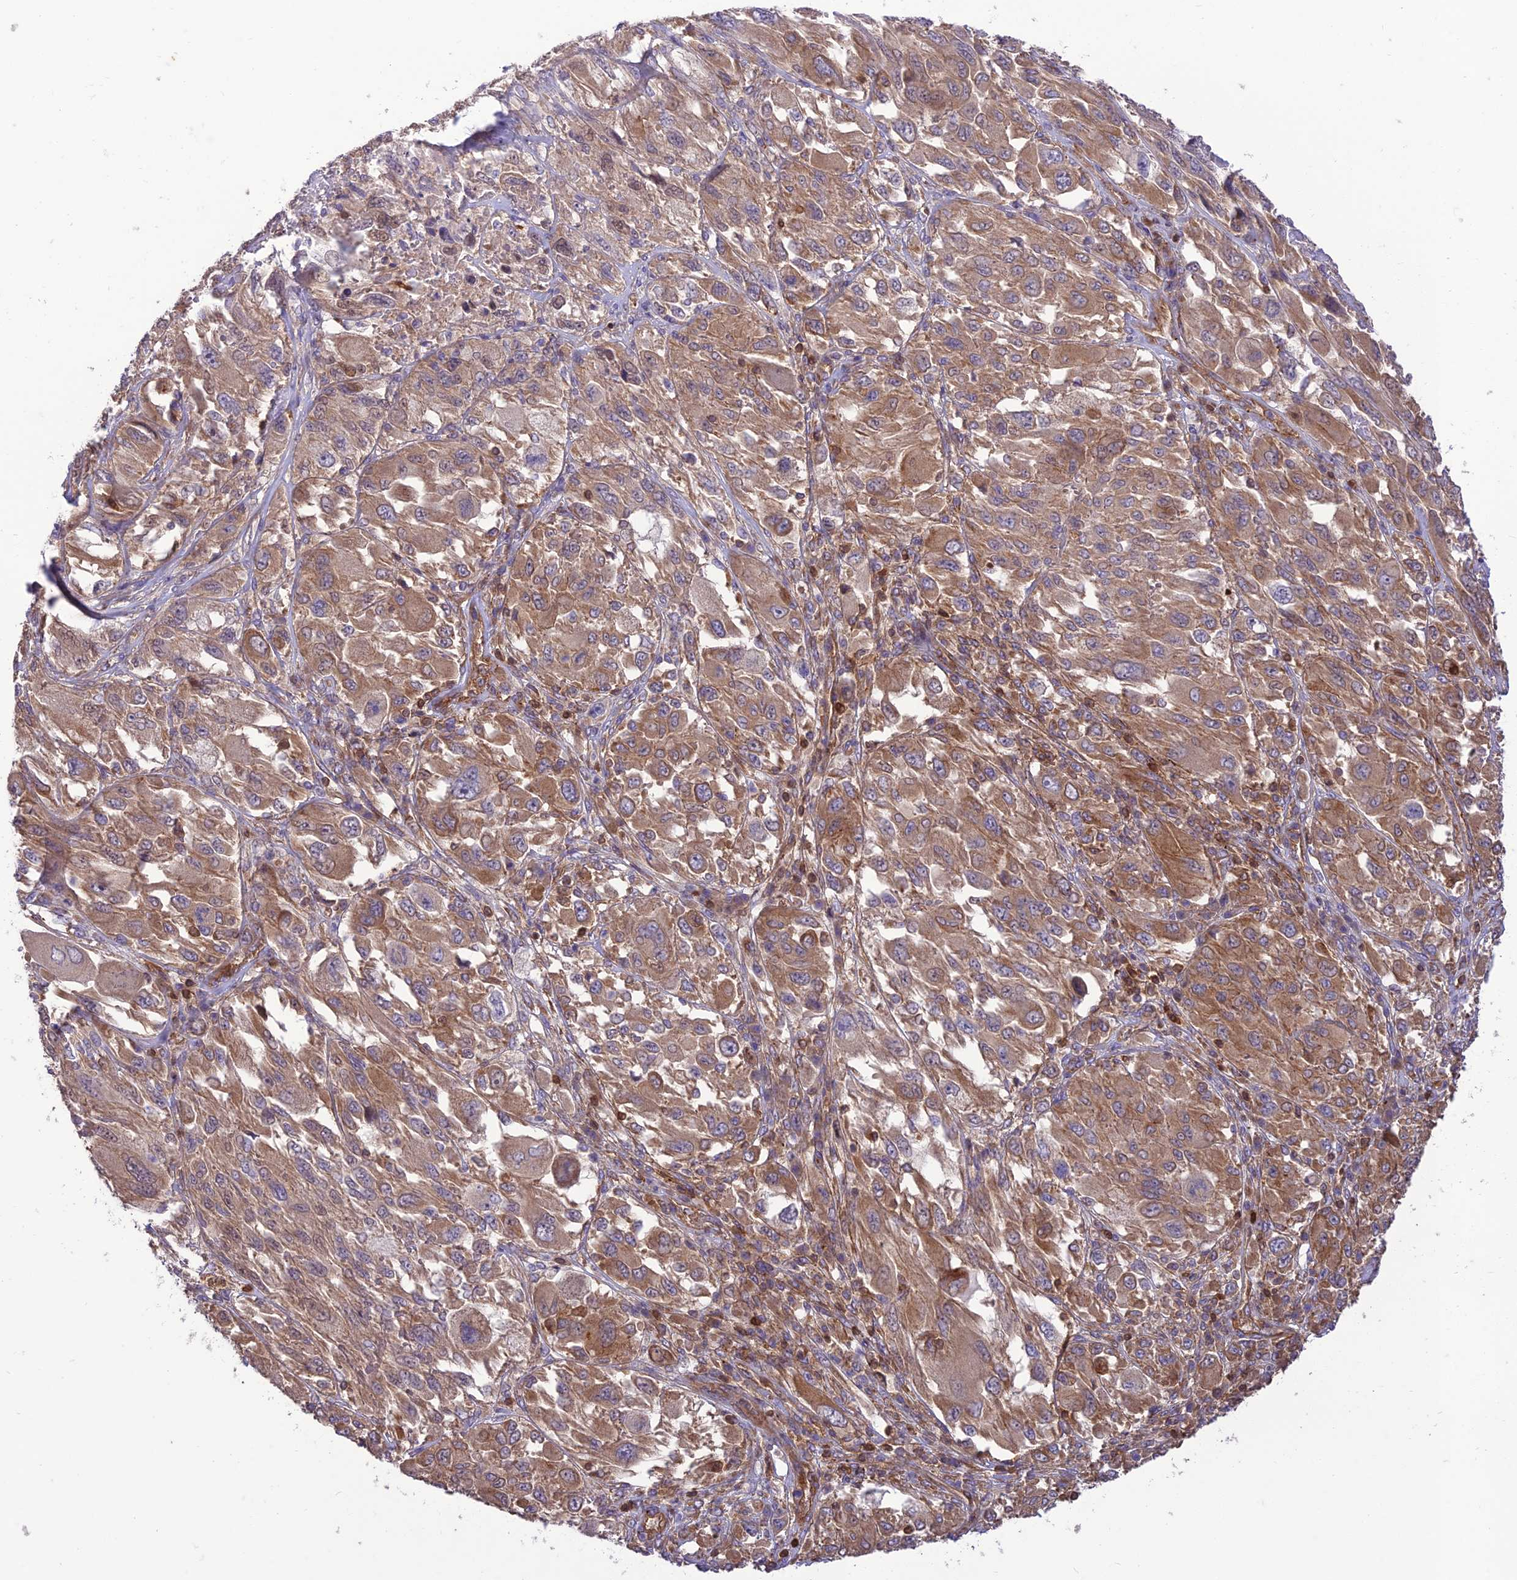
{"staining": {"intensity": "moderate", "quantity": ">75%", "location": "cytoplasmic/membranous"}, "tissue": "melanoma", "cell_type": "Tumor cells", "image_type": "cancer", "snomed": [{"axis": "morphology", "description": "Malignant melanoma, NOS"}, {"axis": "topography", "description": "Skin"}], "caption": "Immunohistochemical staining of malignant melanoma displays medium levels of moderate cytoplasmic/membranous protein expression in about >75% of tumor cells.", "gene": "HPSE2", "patient": {"sex": "female", "age": 91}}